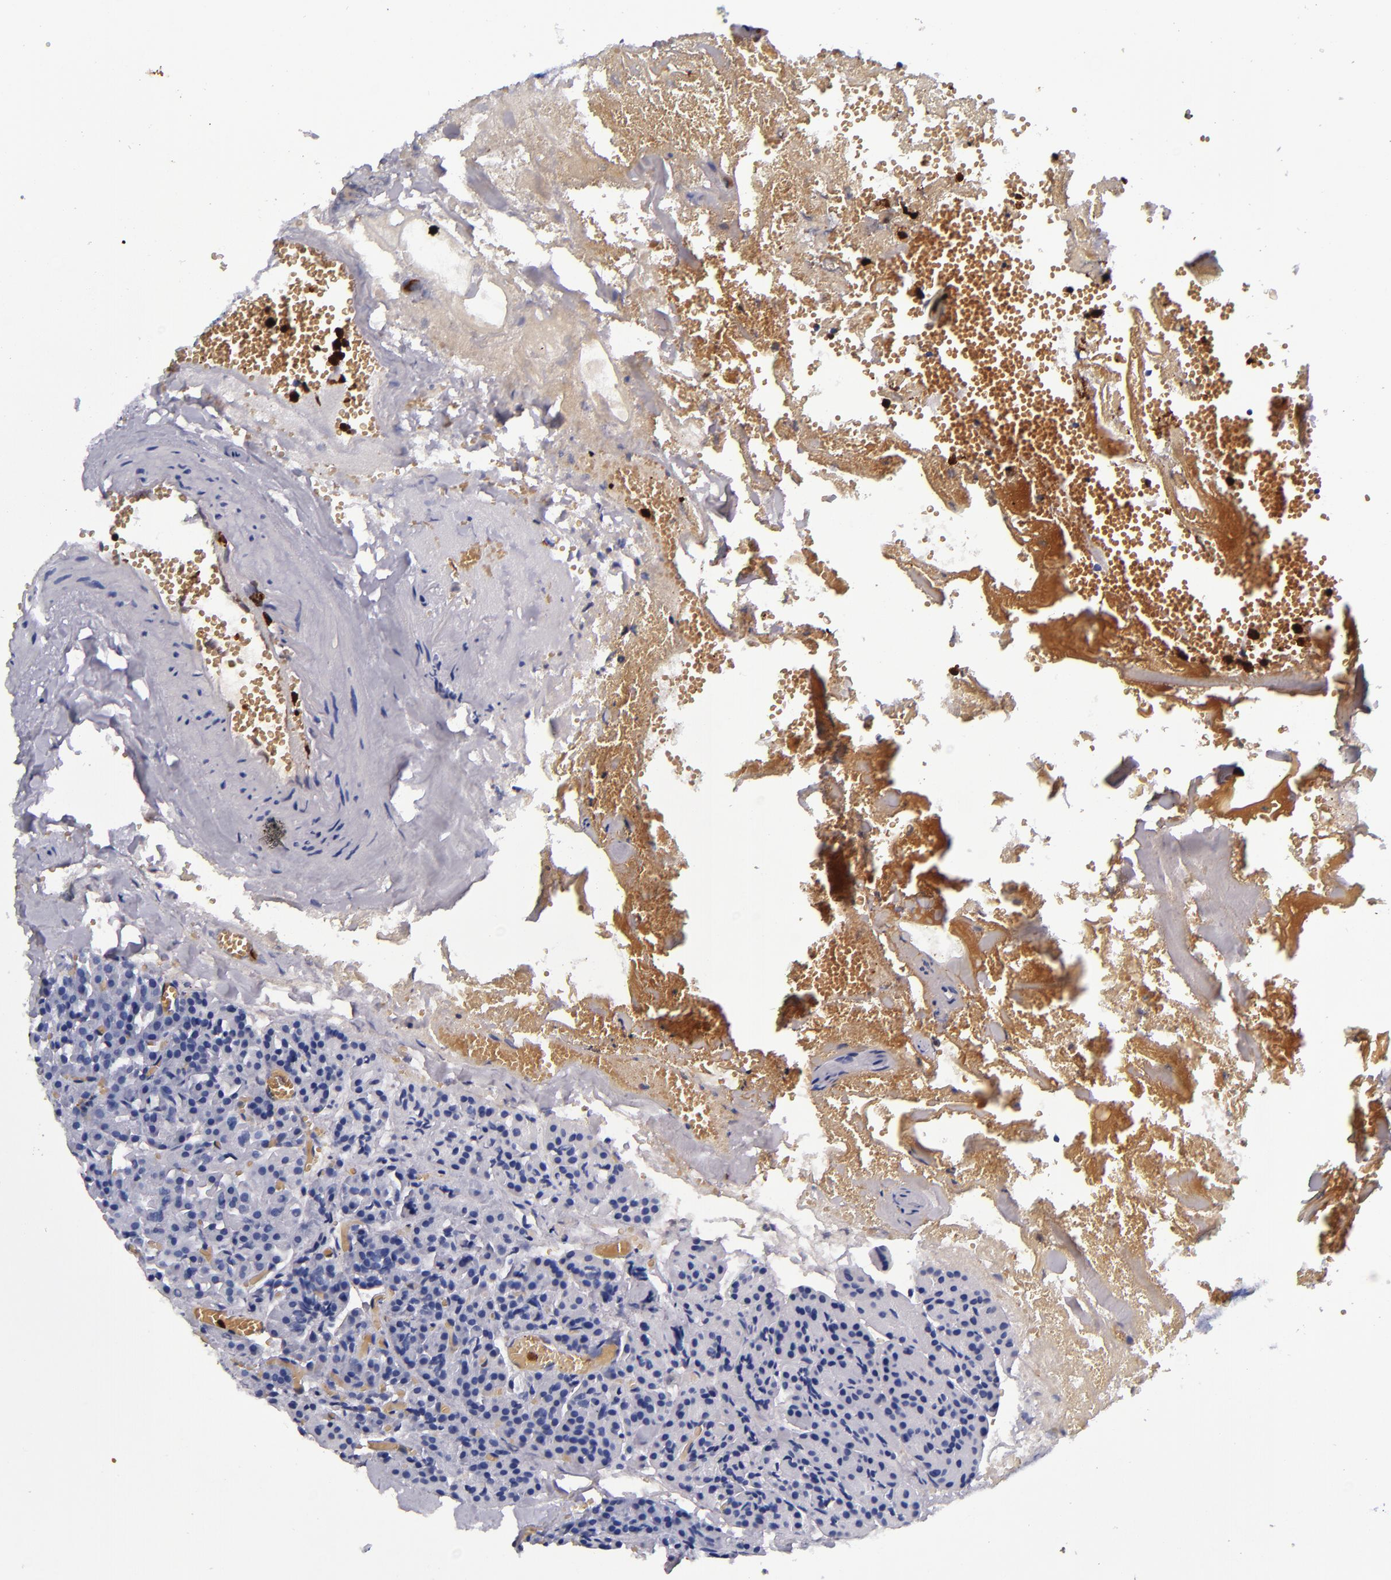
{"staining": {"intensity": "negative", "quantity": "none", "location": "none"}, "tissue": "carcinoid", "cell_type": "Tumor cells", "image_type": "cancer", "snomed": [{"axis": "morphology", "description": "Normal tissue, NOS"}, {"axis": "morphology", "description": "Carcinoid, malignant, NOS"}, {"axis": "topography", "description": "Pancreas"}], "caption": "The photomicrograph displays no staining of tumor cells in carcinoid.", "gene": "S100A8", "patient": {"sex": "female", "age": 35}}